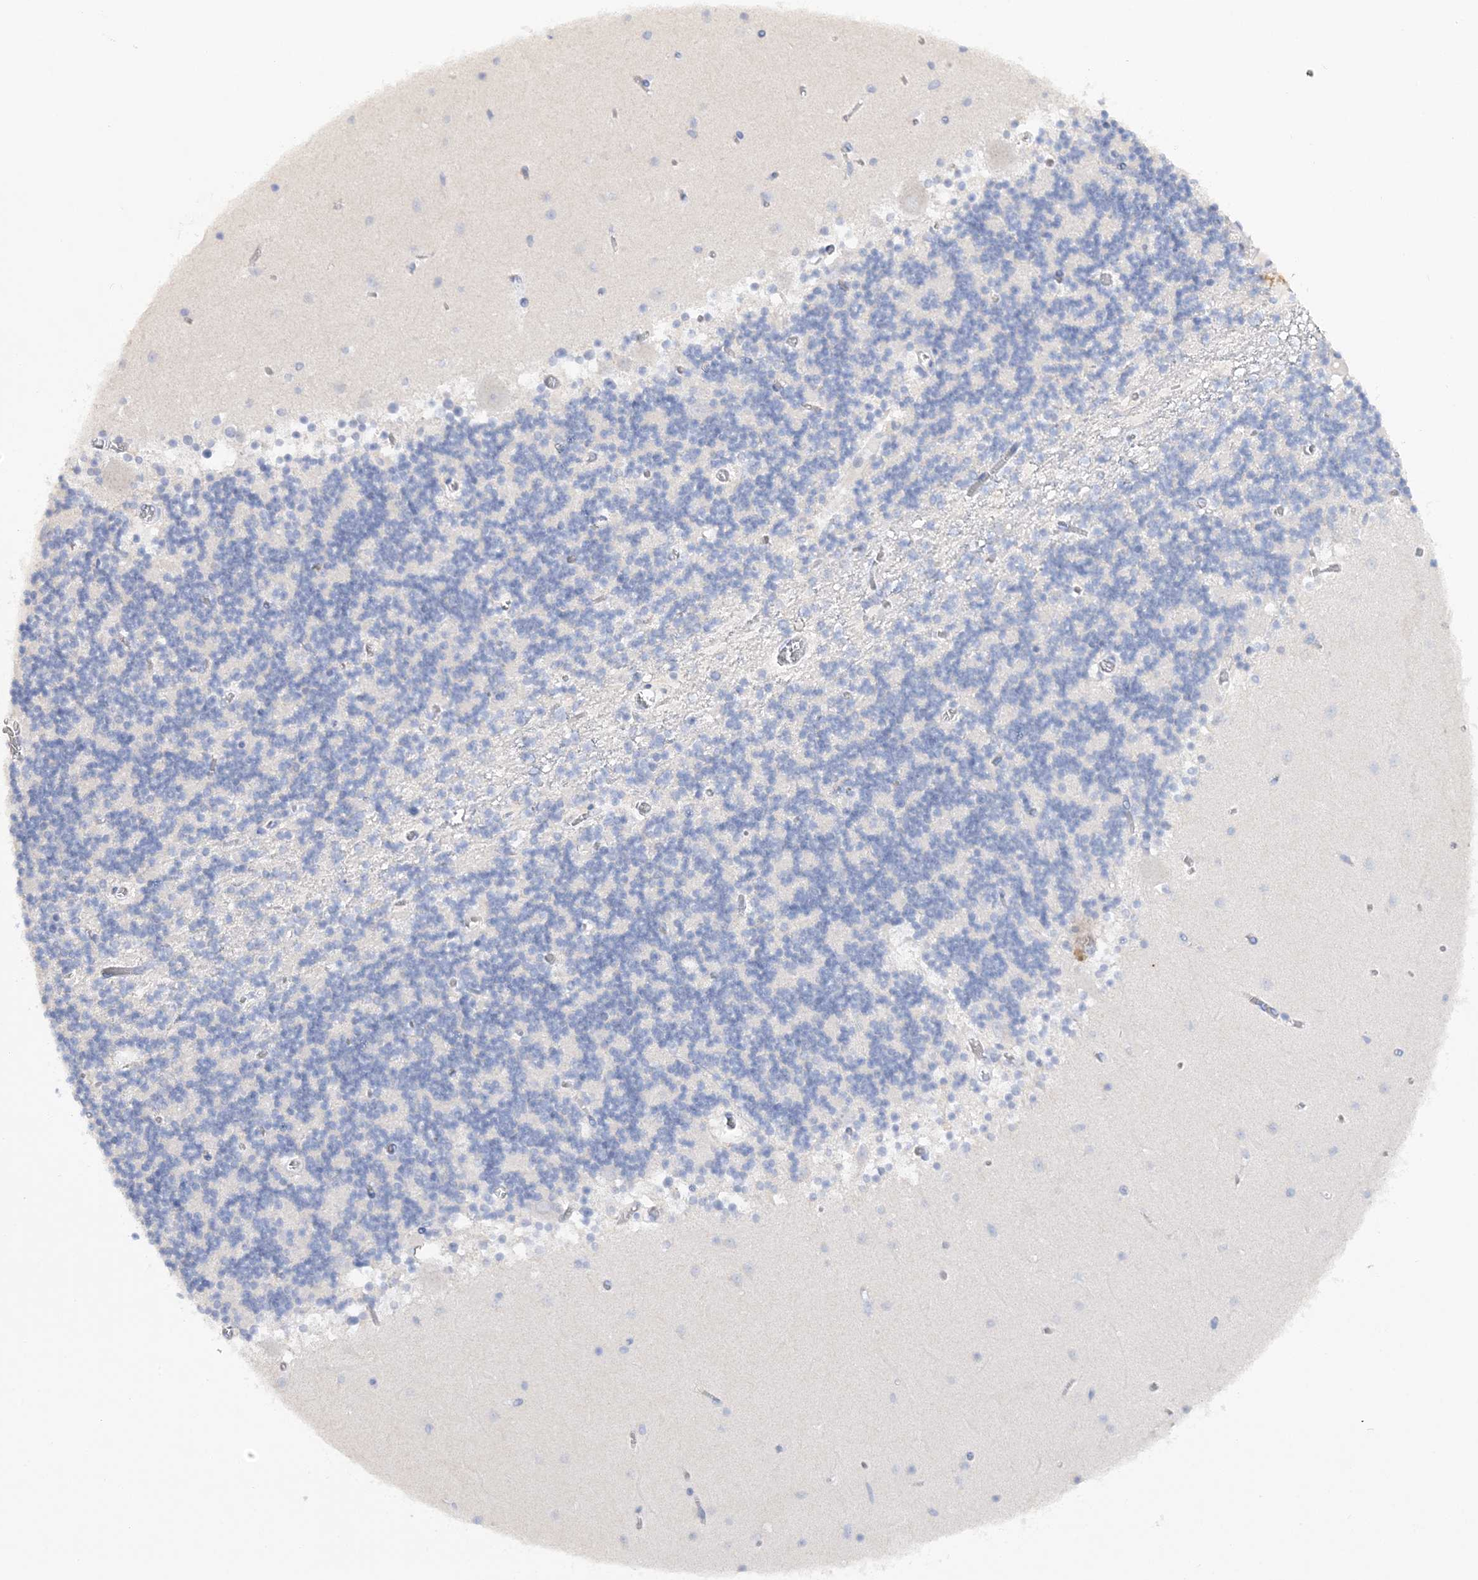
{"staining": {"intensity": "negative", "quantity": "none", "location": "none"}, "tissue": "cerebellum", "cell_type": "Cells in granular layer", "image_type": "normal", "snomed": [{"axis": "morphology", "description": "Normal tissue, NOS"}, {"axis": "topography", "description": "Cerebellum"}], "caption": "DAB immunohistochemical staining of normal cerebellum exhibits no significant staining in cells in granular layer.", "gene": "RPEL1", "patient": {"sex": "female", "age": 28}}